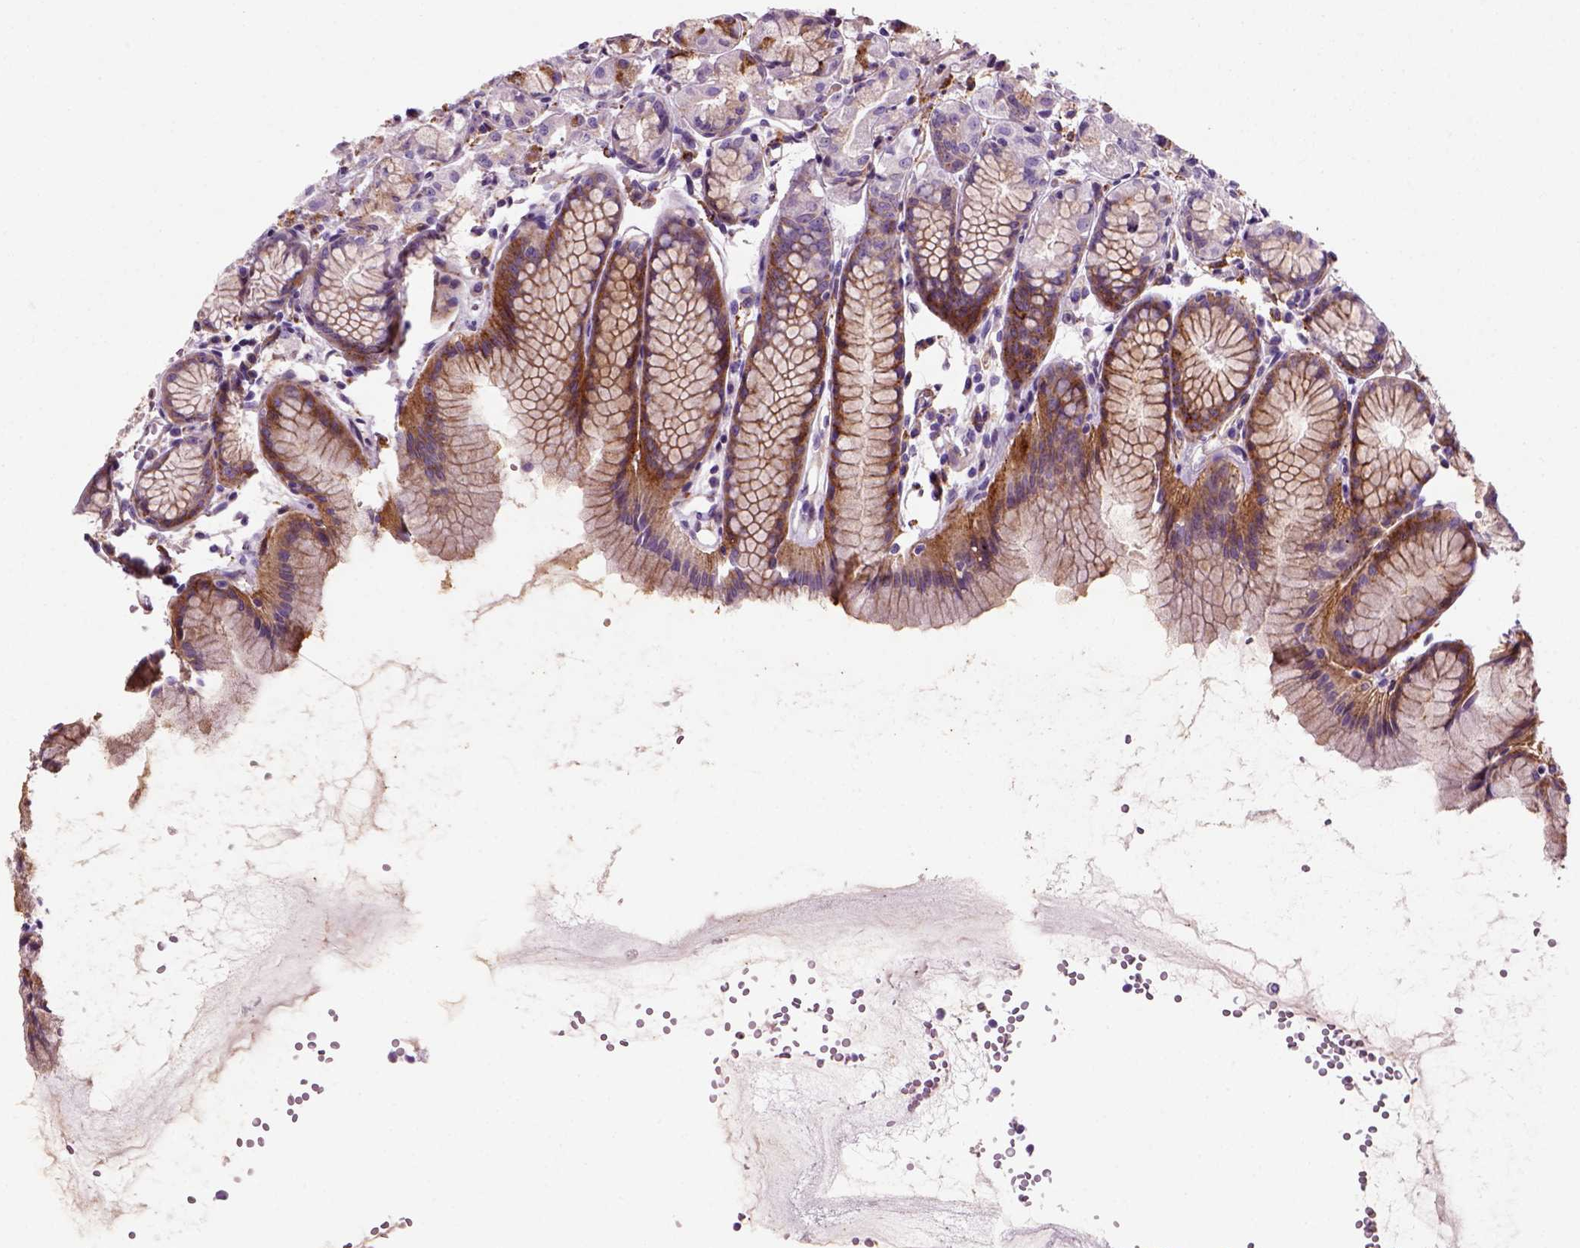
{"staining": {"intensity": "moderate", "quantity": ">75%", "location": "cytoplasmic/membranous"}, "tissue": "stomach", "cell_type": "Glandular cells", "image_type": "normal", "snomed": [{"axis": "morphology", "description": "Normal tissue, NOS"}, {"axis": "topography", "description": "Stomach, upper"}], "caption": "Approximately >75% of glandular cells in unremarkable stomach display moderate cytoplasmic/membranous protein positivity as visualized by brown immunohistochemical staining.", "gene": "MARCKS", "patient": {"sex": "male", "age": 47}}